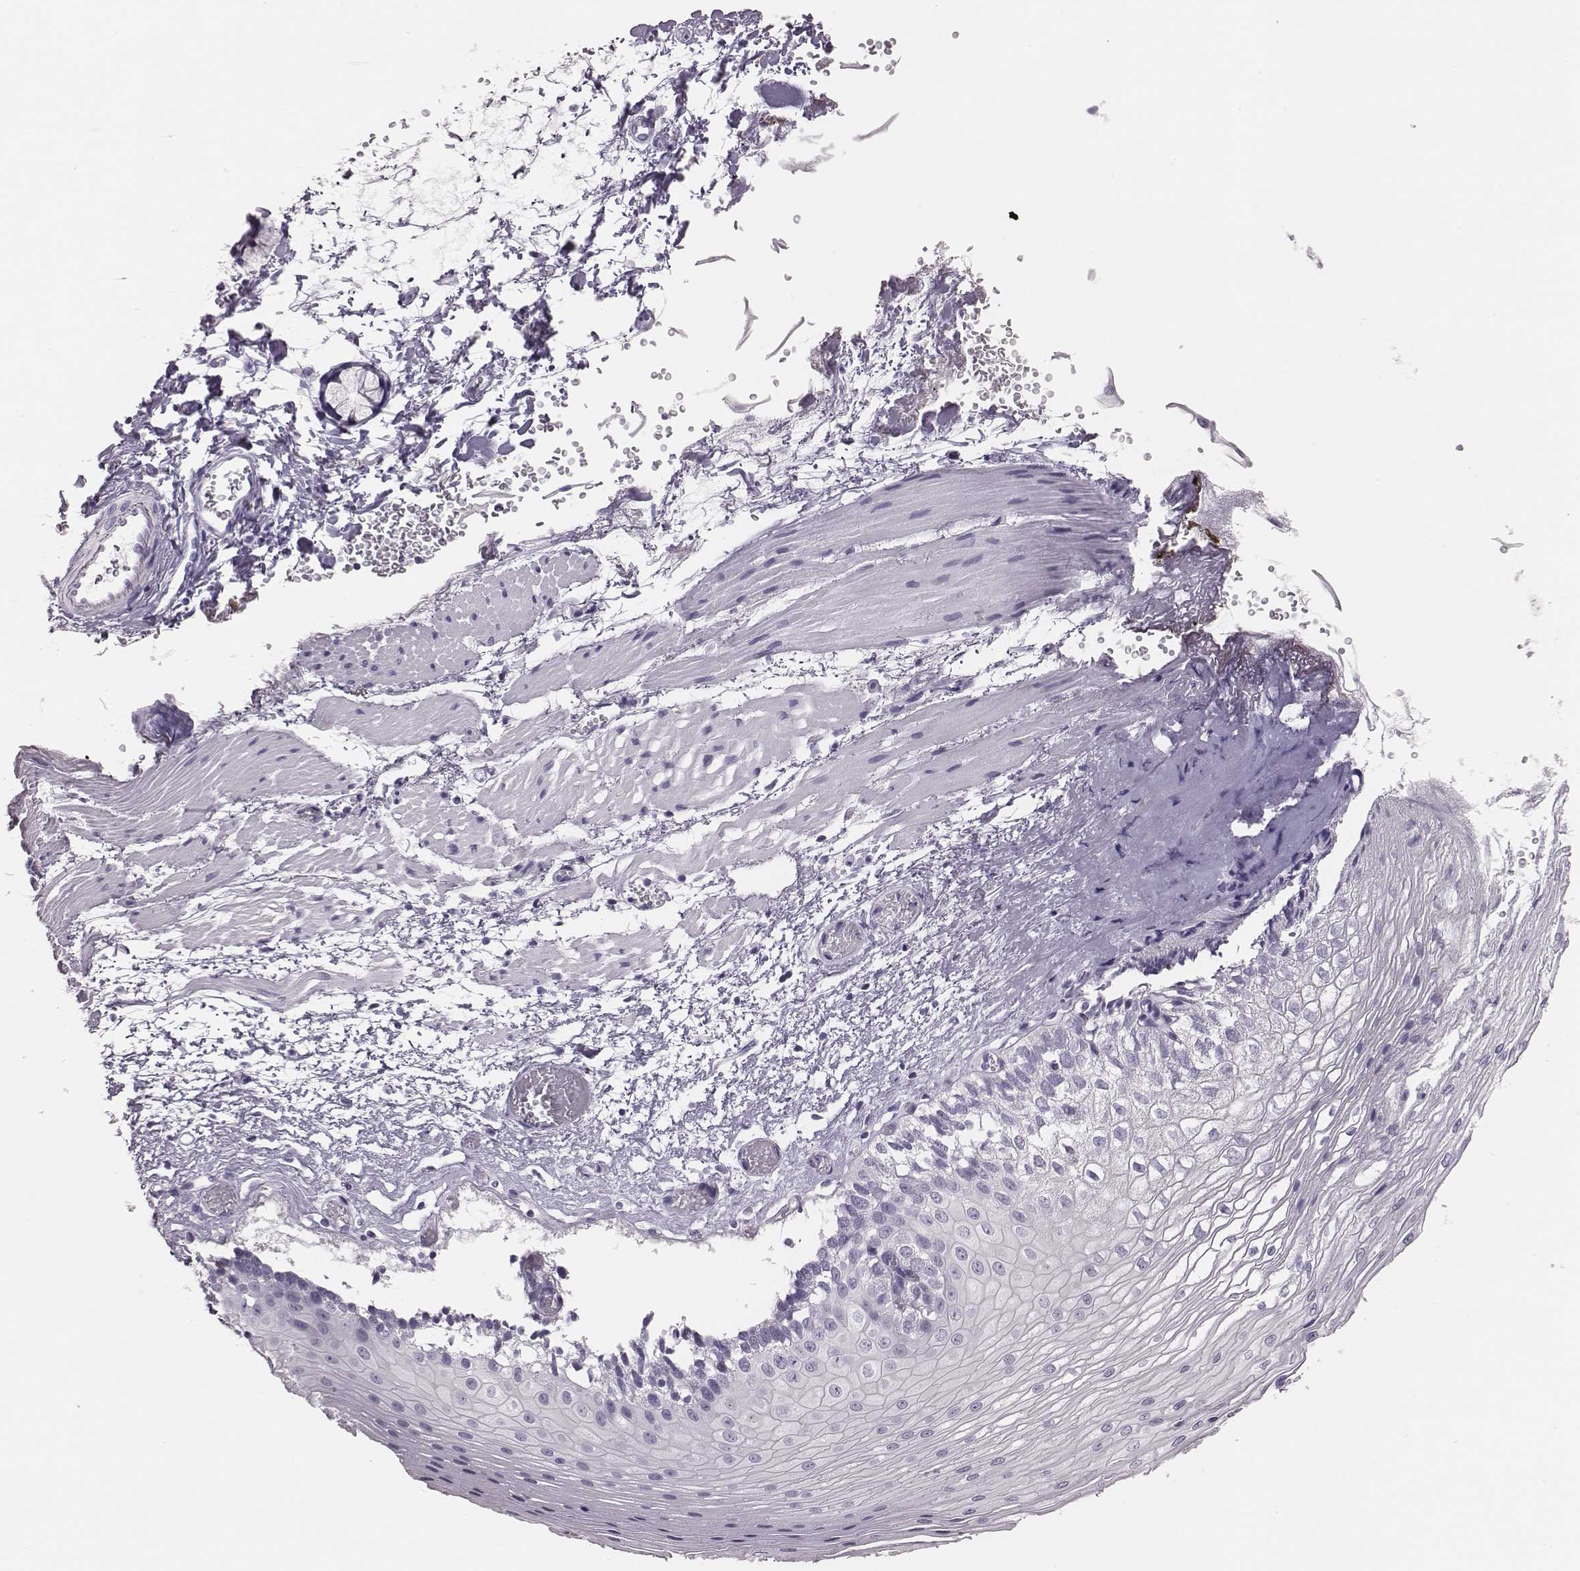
{"staining": {"intensity": "negative", "quantity": "none", "location": "none"}, "tissue": "esophagus", "cell_type": "Squamous epithelial cells", "image_type": "normal", "snomed": [{"axis": "morphology", "description": "Normal tissue, NOS"}, {"axis": "topography", "description": "Esophagus"}], "caption": "Micrograph shows no protein staining in squamous epithelial cells of unremarkable esophagus. (Immunohistochemistry (ihc), brightfield microscopy, high magnification).", "gene": "H1", "patient": {"sex": "female", "age": 62}}